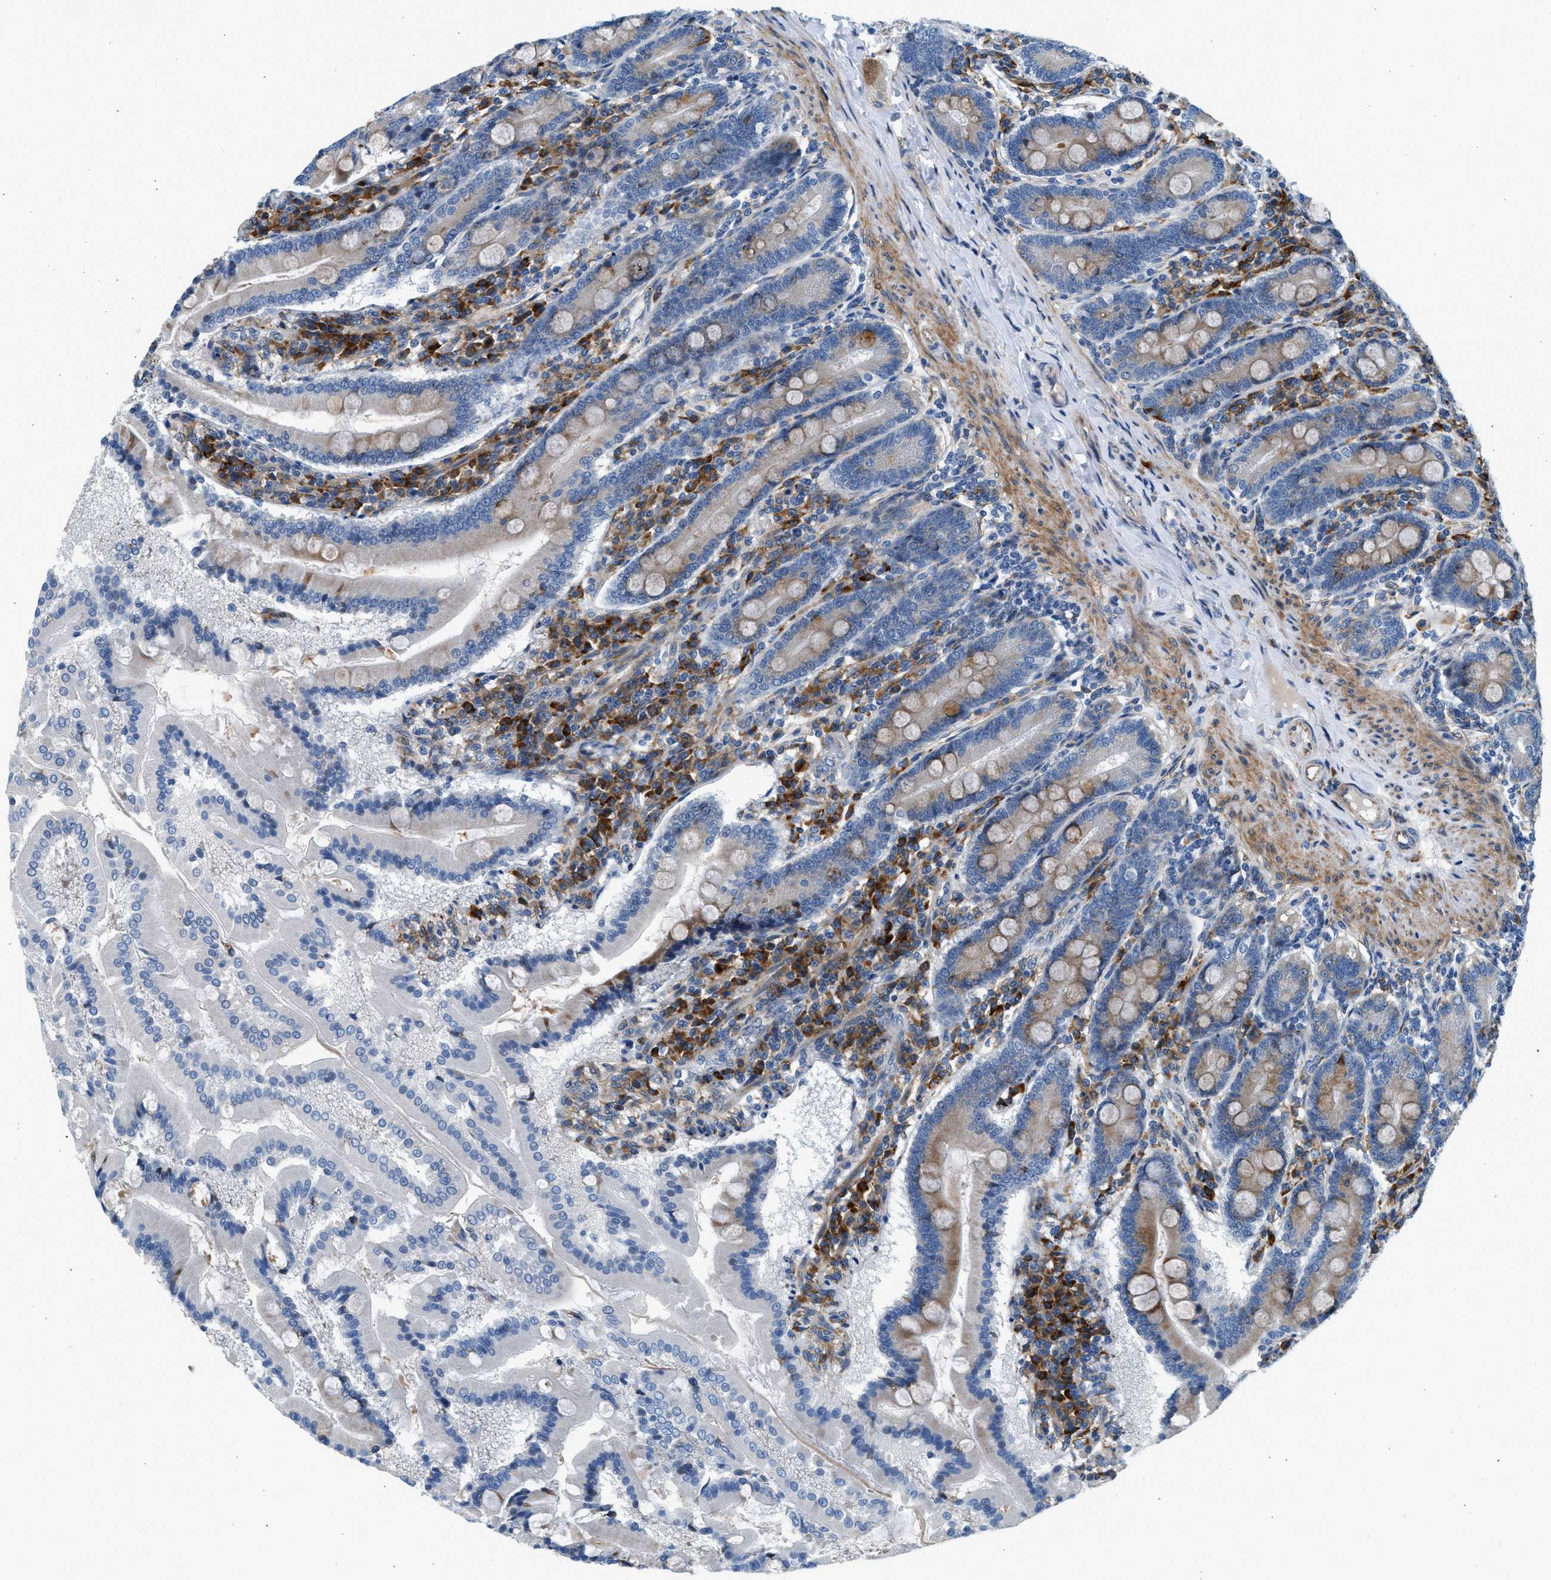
{"staining": {"intensity": "strong", "quantity": "25%-75%", "location": "cytoplasmic/membranous"}, "tissue": "duodenum", "cell_type": "Glandular cells", "image_type": "normal", "snomed": [{"axis": "morphology", "description": "Normal tissue, NOS"}, {"axis": "topography", "description": "Duodenum"}], "caption": "Duodenum stained with a protein marker exhibits strong staining in glandular cells.", "gene": "CNTN6", "patient": {"sex": "male", "age": 50}}